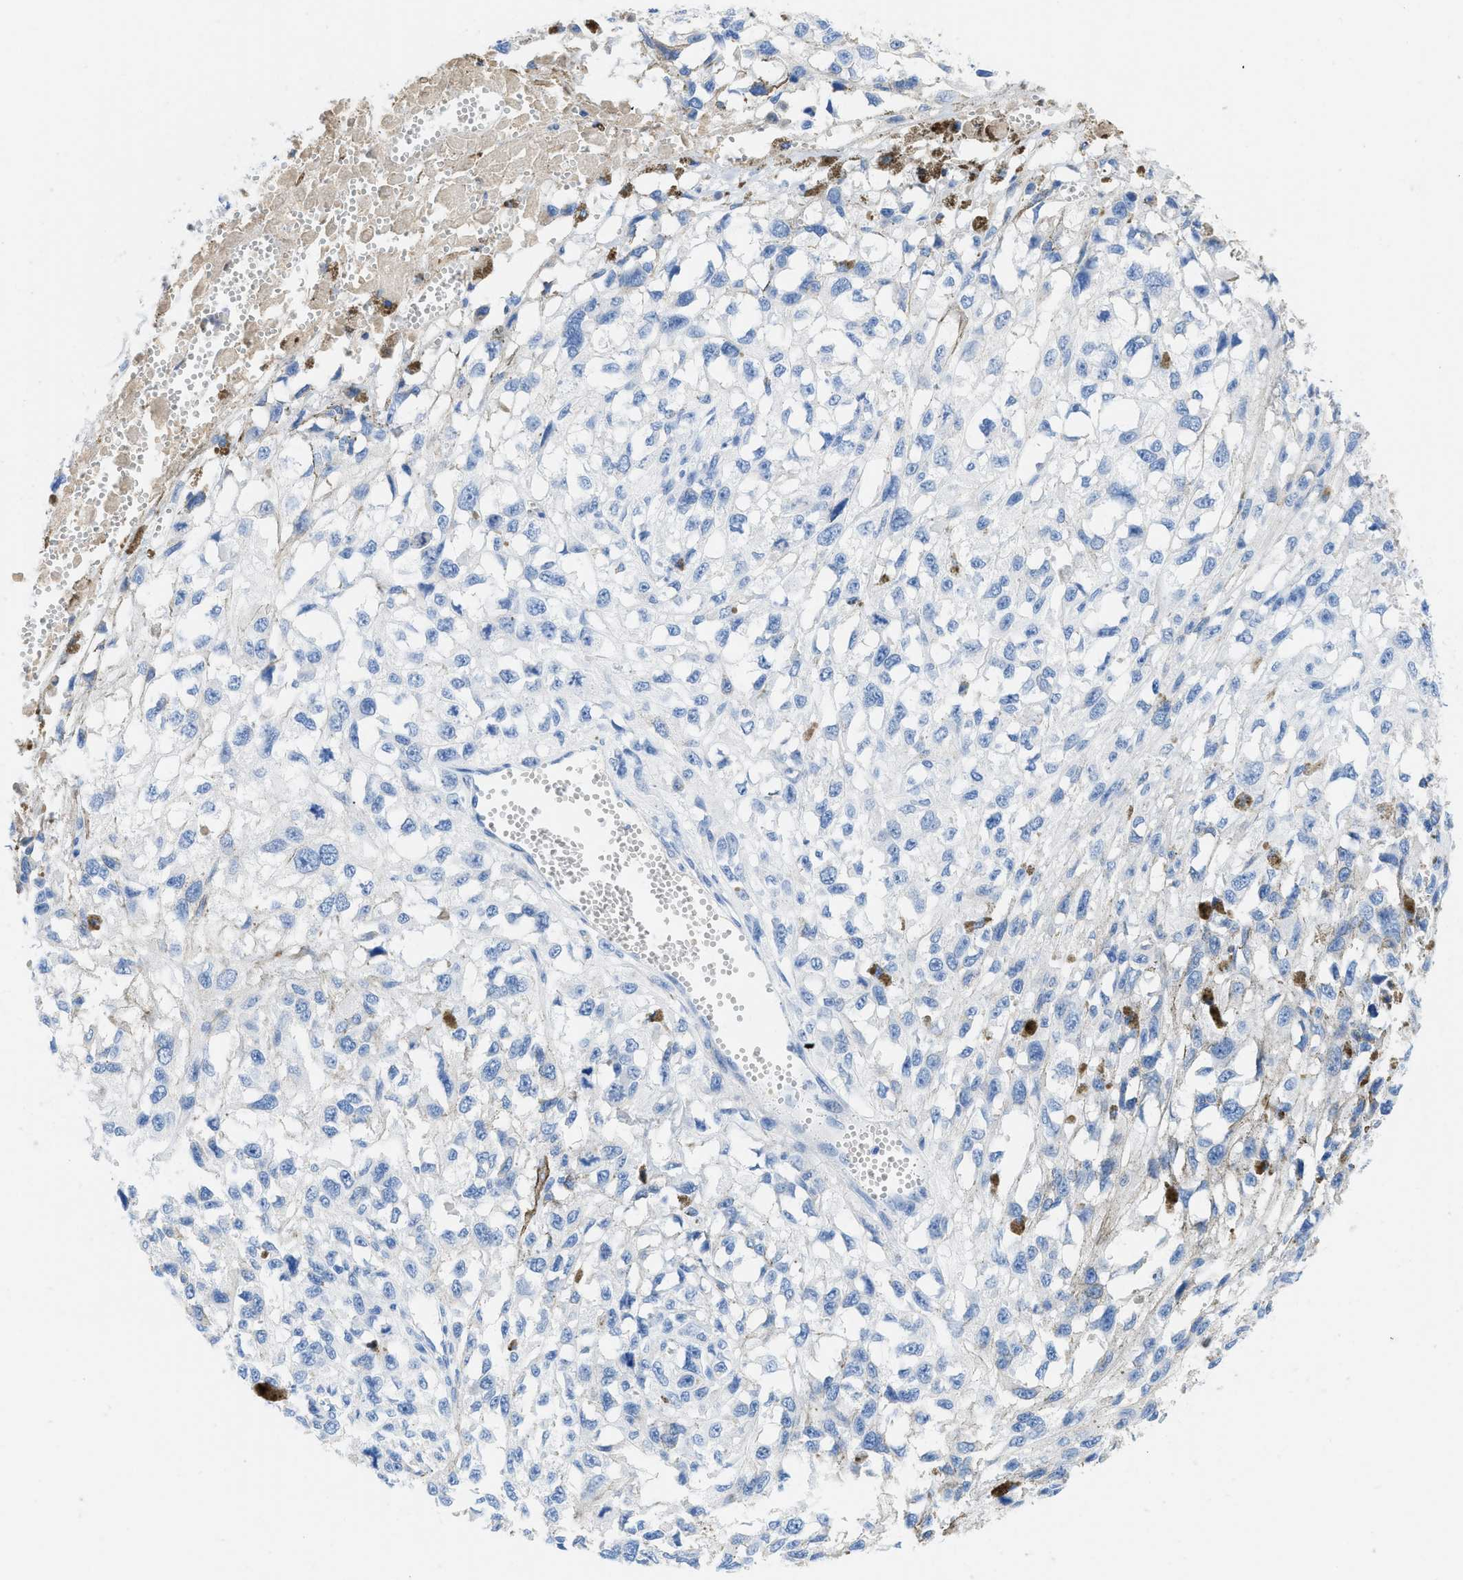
{"staining": {"intensity": "negative", "quantity": "none", "location": "none"}, "tissue": "melanoma", "cell_type": "Tumor cells", "image_type": "cancer", "snomed": [{"axis": "morphology", "description": "Malignant melanoma, Metastatic site"}, {"axis": "topography", "description": "Lymph node"}], "caption": "Immunohistochemical staining of human melanoma exhibits no significant expression in tumor cells.", "gene": "COL3A1", "patient": {"sex": "male", "age": 59}}